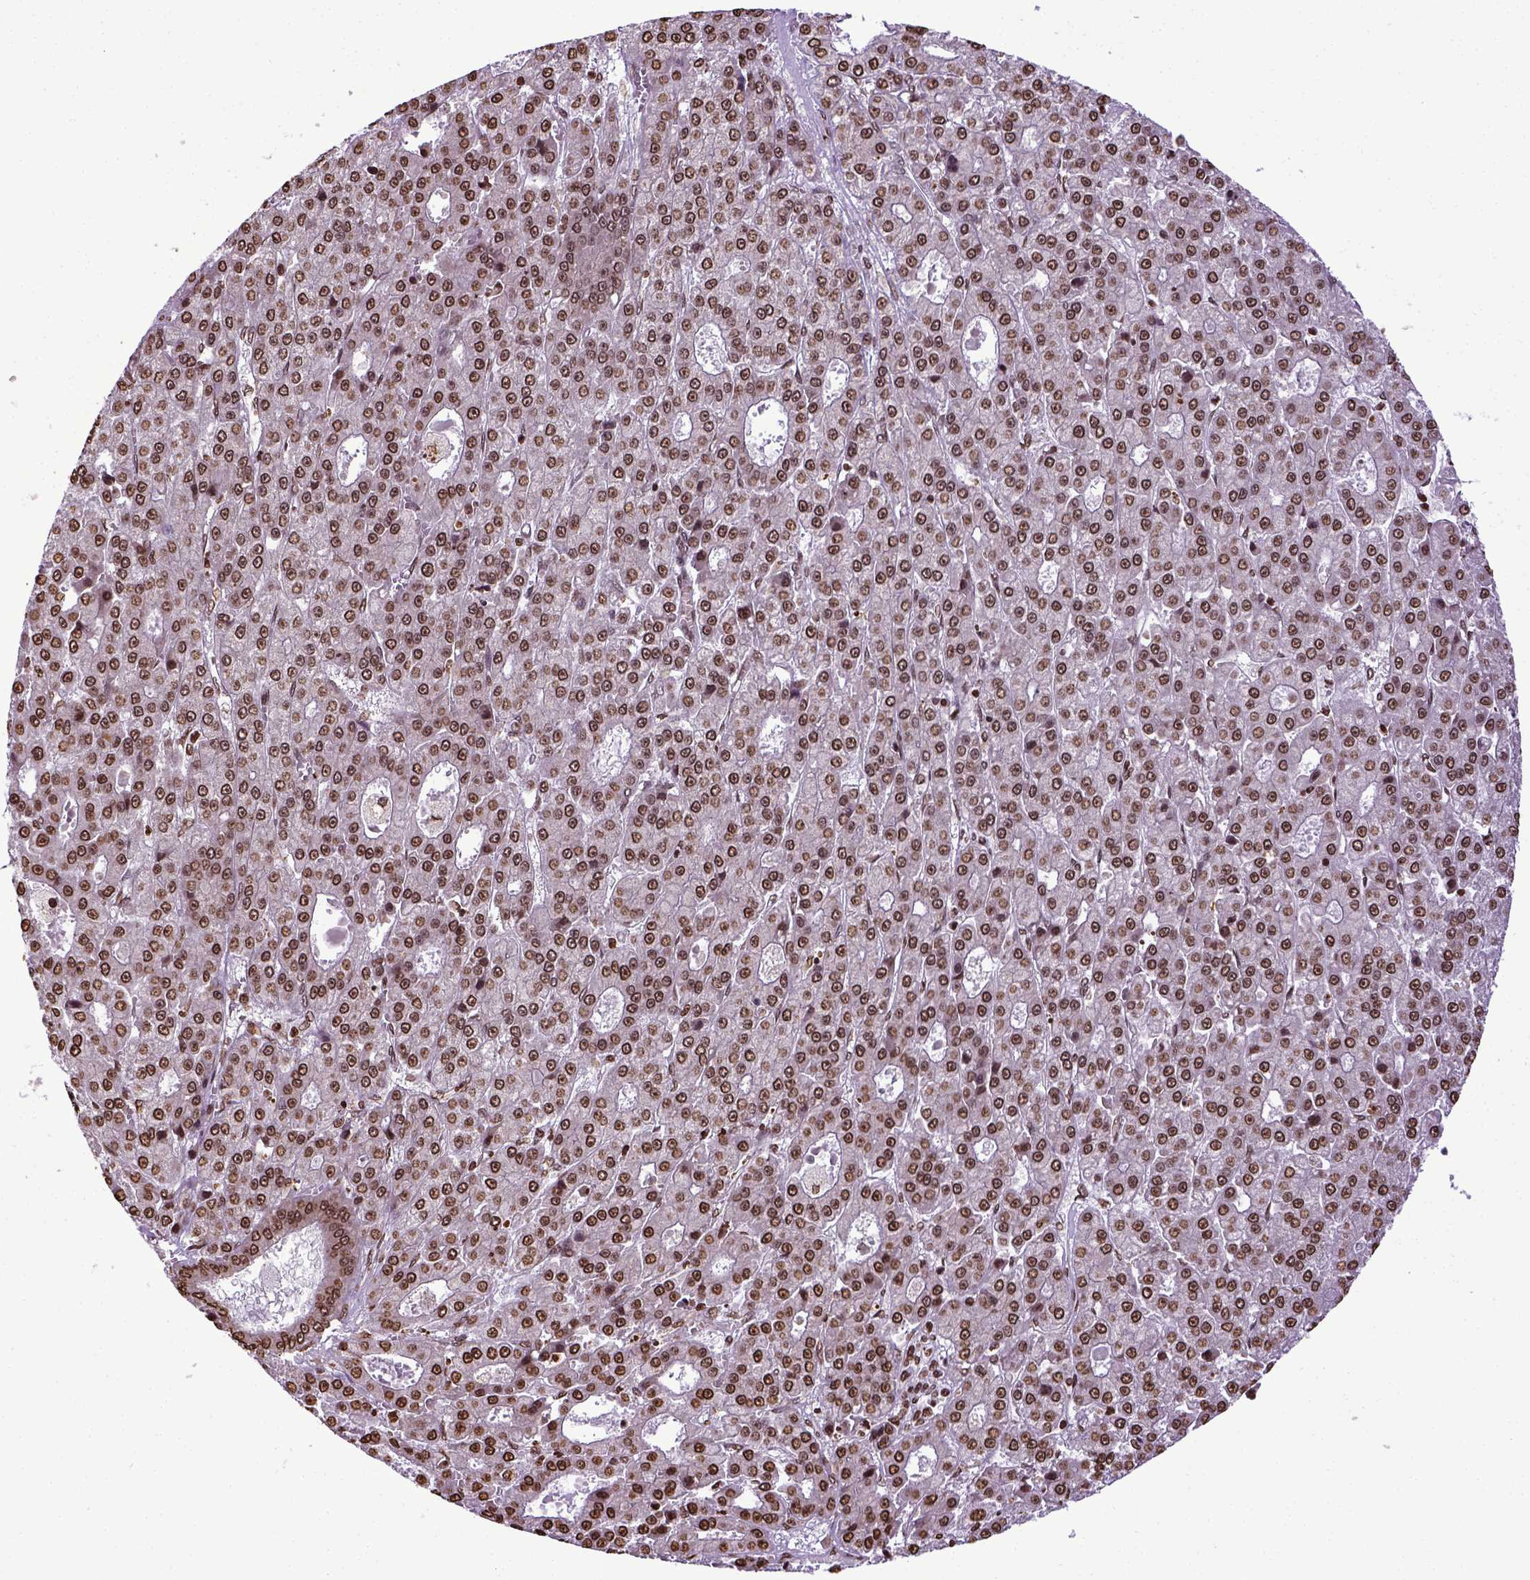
{"staining": {"intensity": "moderate", "quantity": ">75%", "location": "nuclear"}, "tissue": "liver cancer", "cell_type": "Tumor cells", "image_type": "cancer", "snomed": [{"axis": "morphology", "description": "Carcinoma, Hepatocellular, NOS"}, {"axis": "topography", "description": "Liver"}], "caption": "Immunohistochemistry (IHC) micrograph of liver cancer (hepatocellular carcinoma) stained for a protein (brown), which demonstrates medium levels of moderate nuclear staining in about >75% of tumor cells.", "gene": "ZNF75D", "patient": {"sex": "male", "age": 70}}